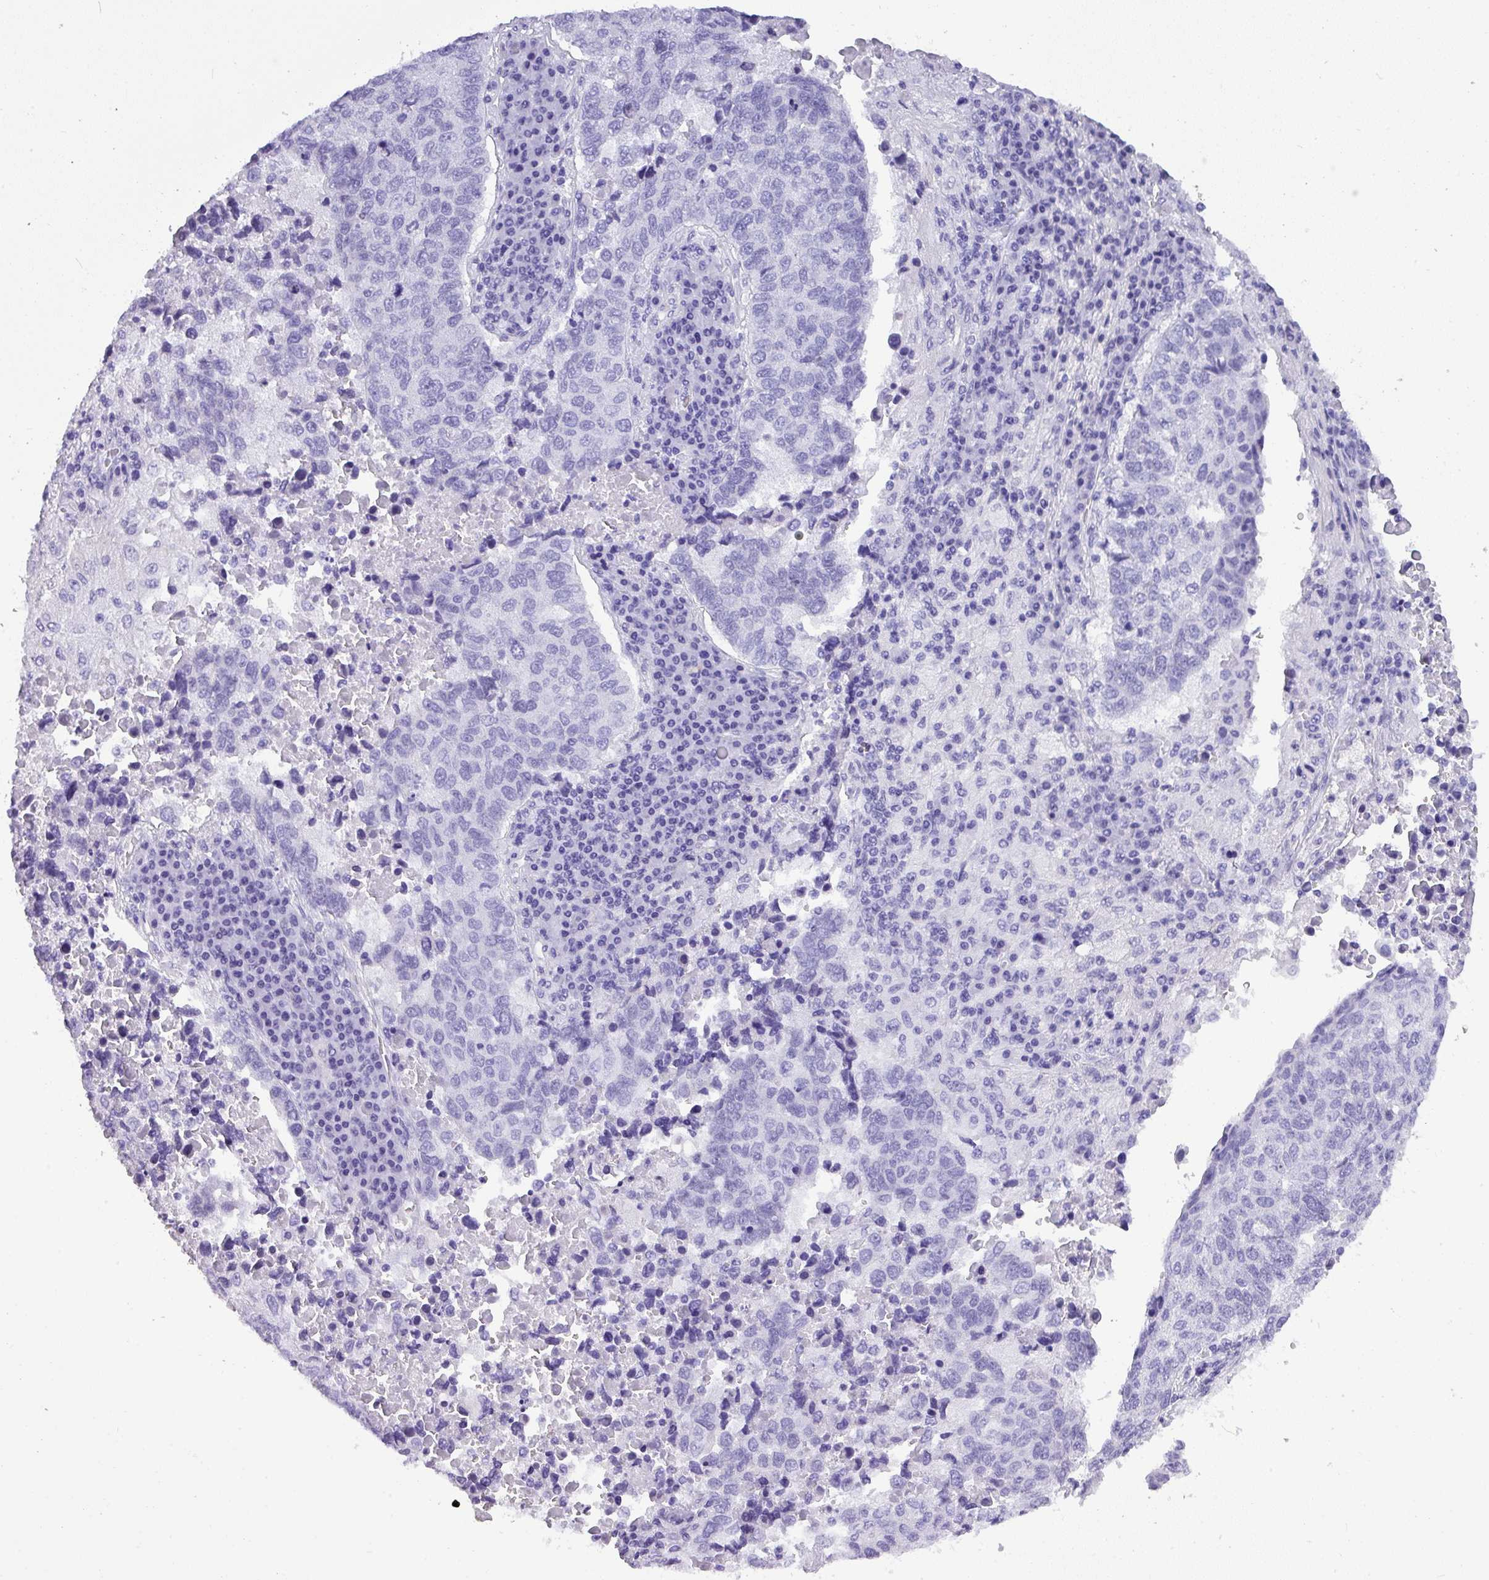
{"staining": {"intensity": "negative", "quantity": "none", "location": "none"}, "tissue": "lung cancer", "cell_type": "Tumor cells", "image_type": "cancer", "snomed": [{"axis": "morphology", "description": "Squamous cell carcinoma, NOS"}, {"axis": "topography", "description": "Lung"}], "caption": "Immunohistochemistry (IHC) photomicrograph of human lung cancer stained for a protein (brown), which demonstrates no staining in tumor cells.", "gene": "MUC21", "patient": {"sex": "male", "age": 73}}